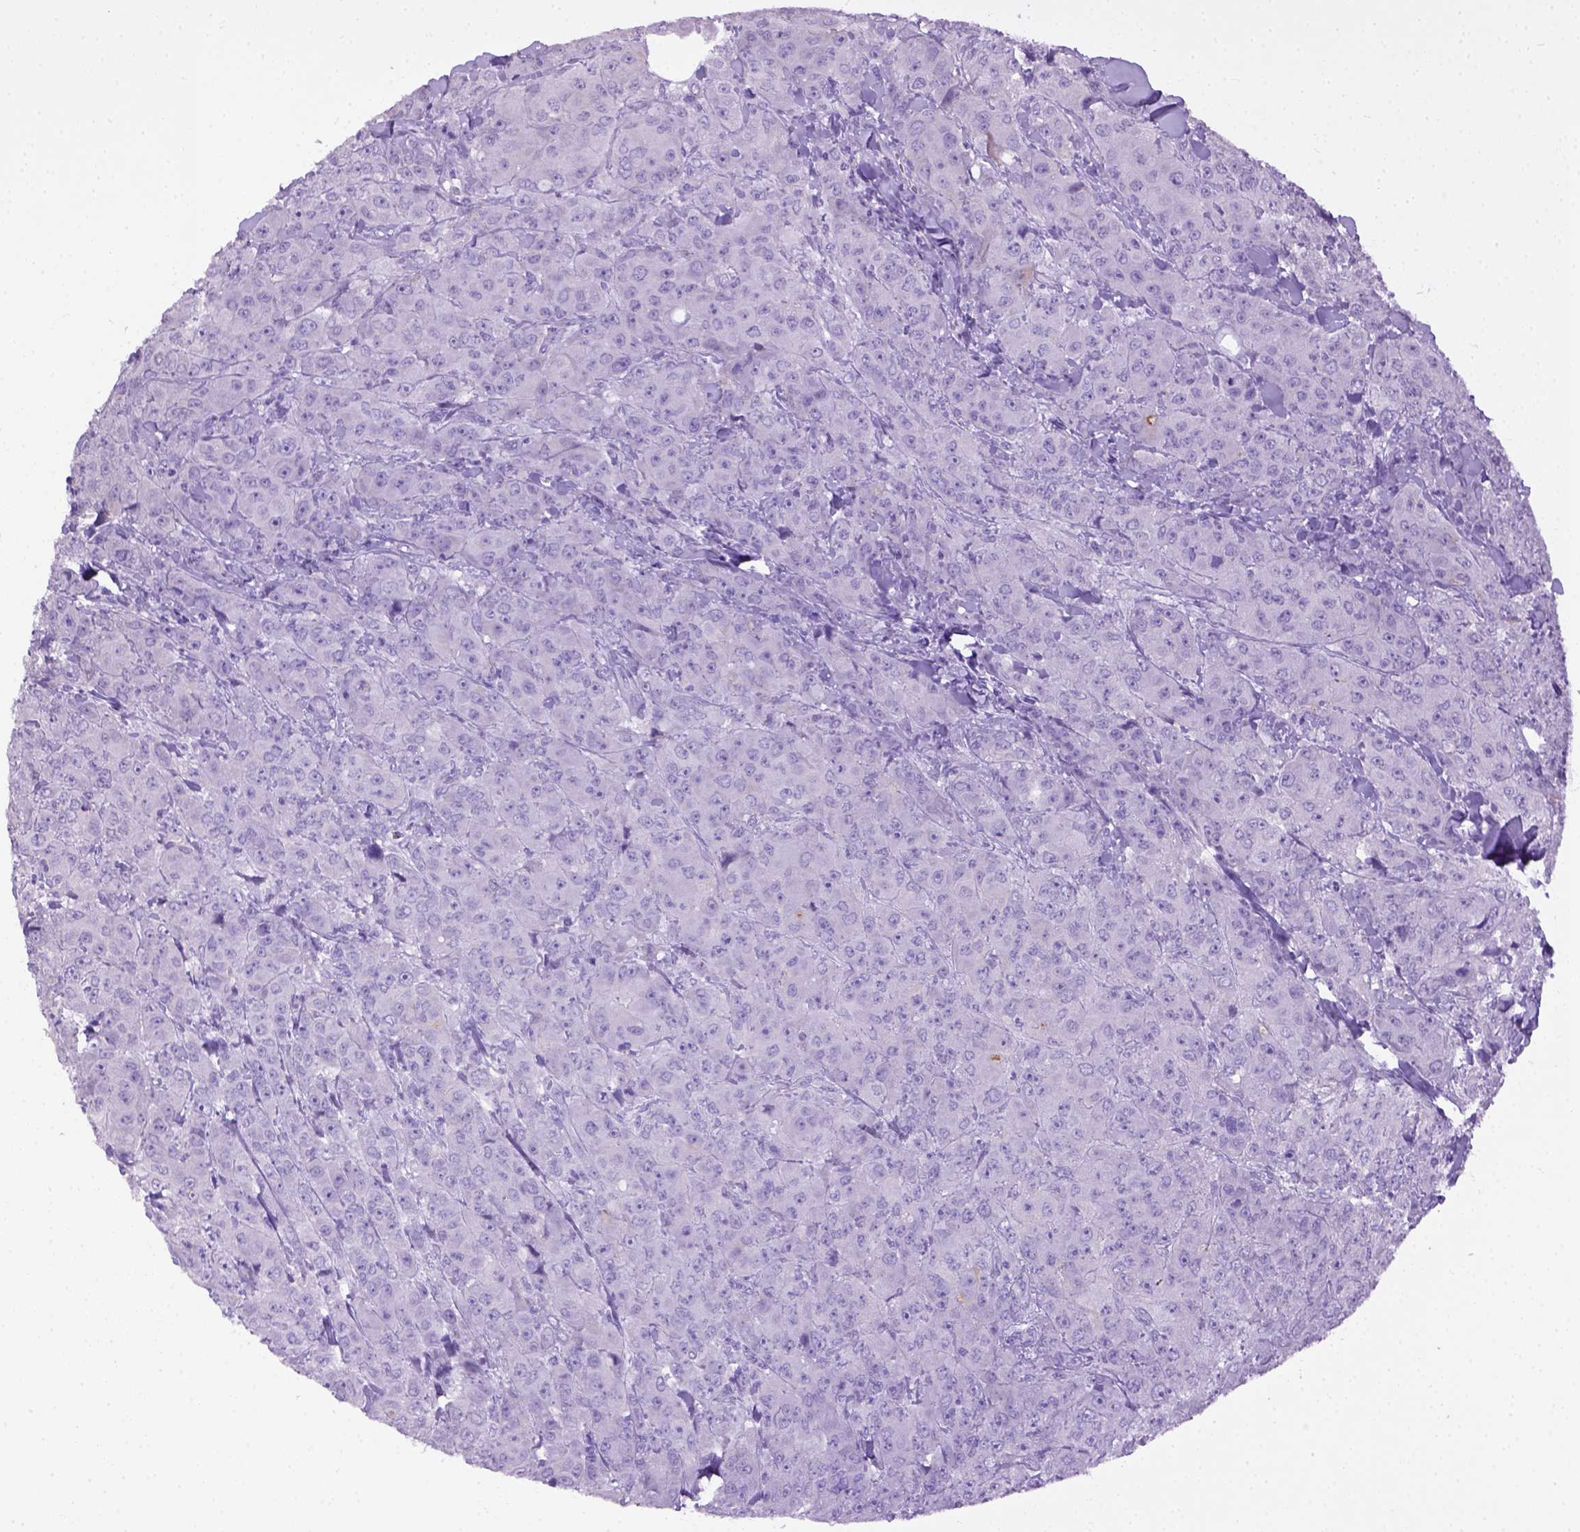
{"staining": {"intensity": "negative", "quantity": "none", "location": "none"}, "tissue": "breast cancer", "cell_type": "Tumor cells", "image_type": "cancer", "snomed": [{"axis": "morphology", "description": "Duct carcinoma"}, {"axis": "topography", "description": "Breast"}], "caption": "This is an immunohistochemistry (IHC) image of breast cancer. There is no expression in tumor cells.", "gene": "CYP24A1", "patient": {"sex": "female", "age": 43}}